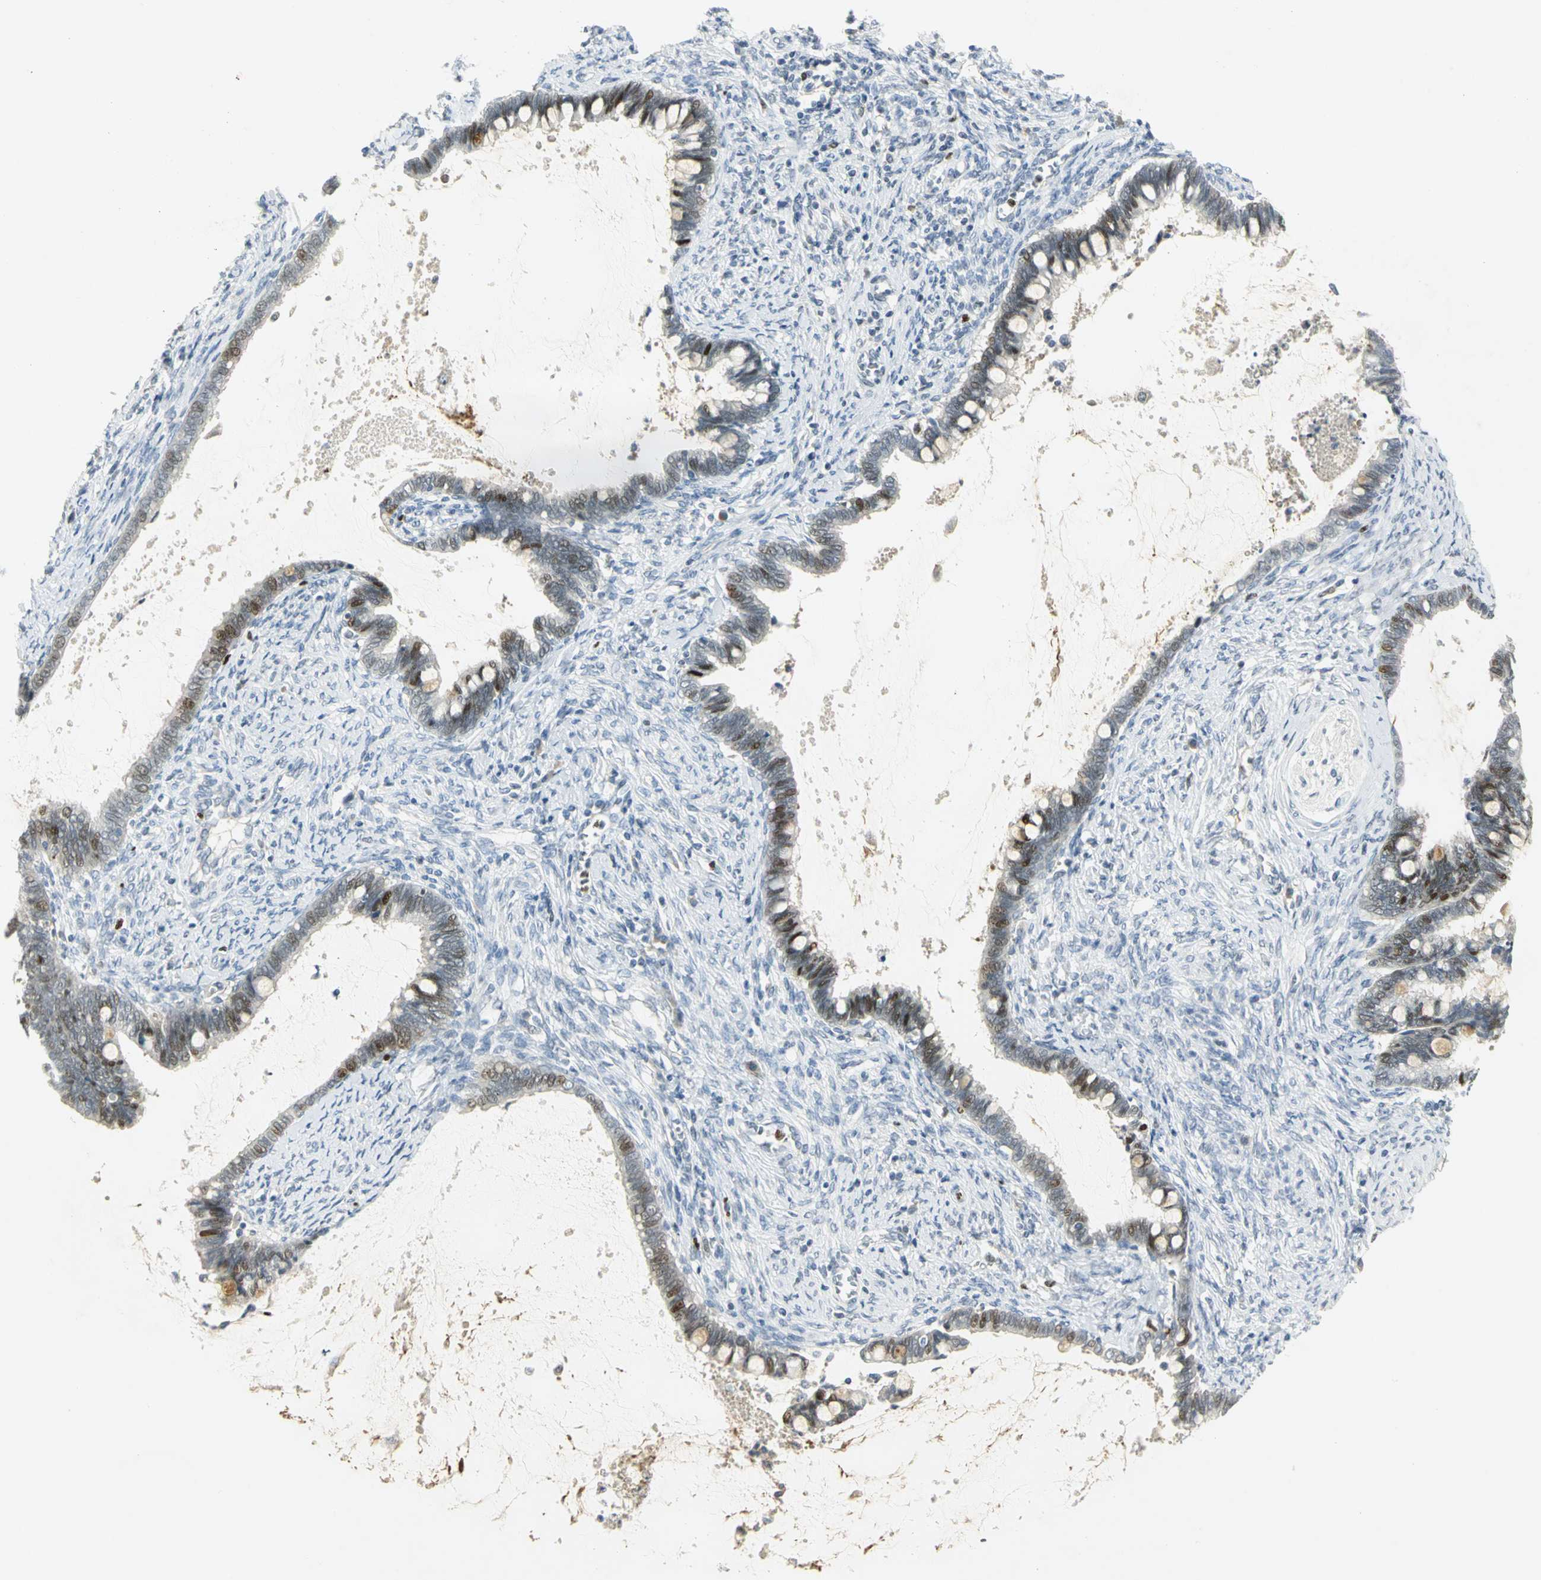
{"staining": {"intensity": "moderate", "quantity": "25%-75%", "location": "nuclear"}, "tissue": "cervical cancer", "cell_type": "Tumor cells", "image_type": "cancer", "snomed": [{"axis": "morphology", "description": "Adenocarcinoma, NOS"}, {"axis": "topography", "description": "Cervix"}], "caption": "Cervical adenocarcinoma stained for a protein (brown) exhibits moderate nuclear positive staining in about 25%-75% of tumor cells.", "gene": "BCL6", "patient": {"sex": "female", "age": 44}}